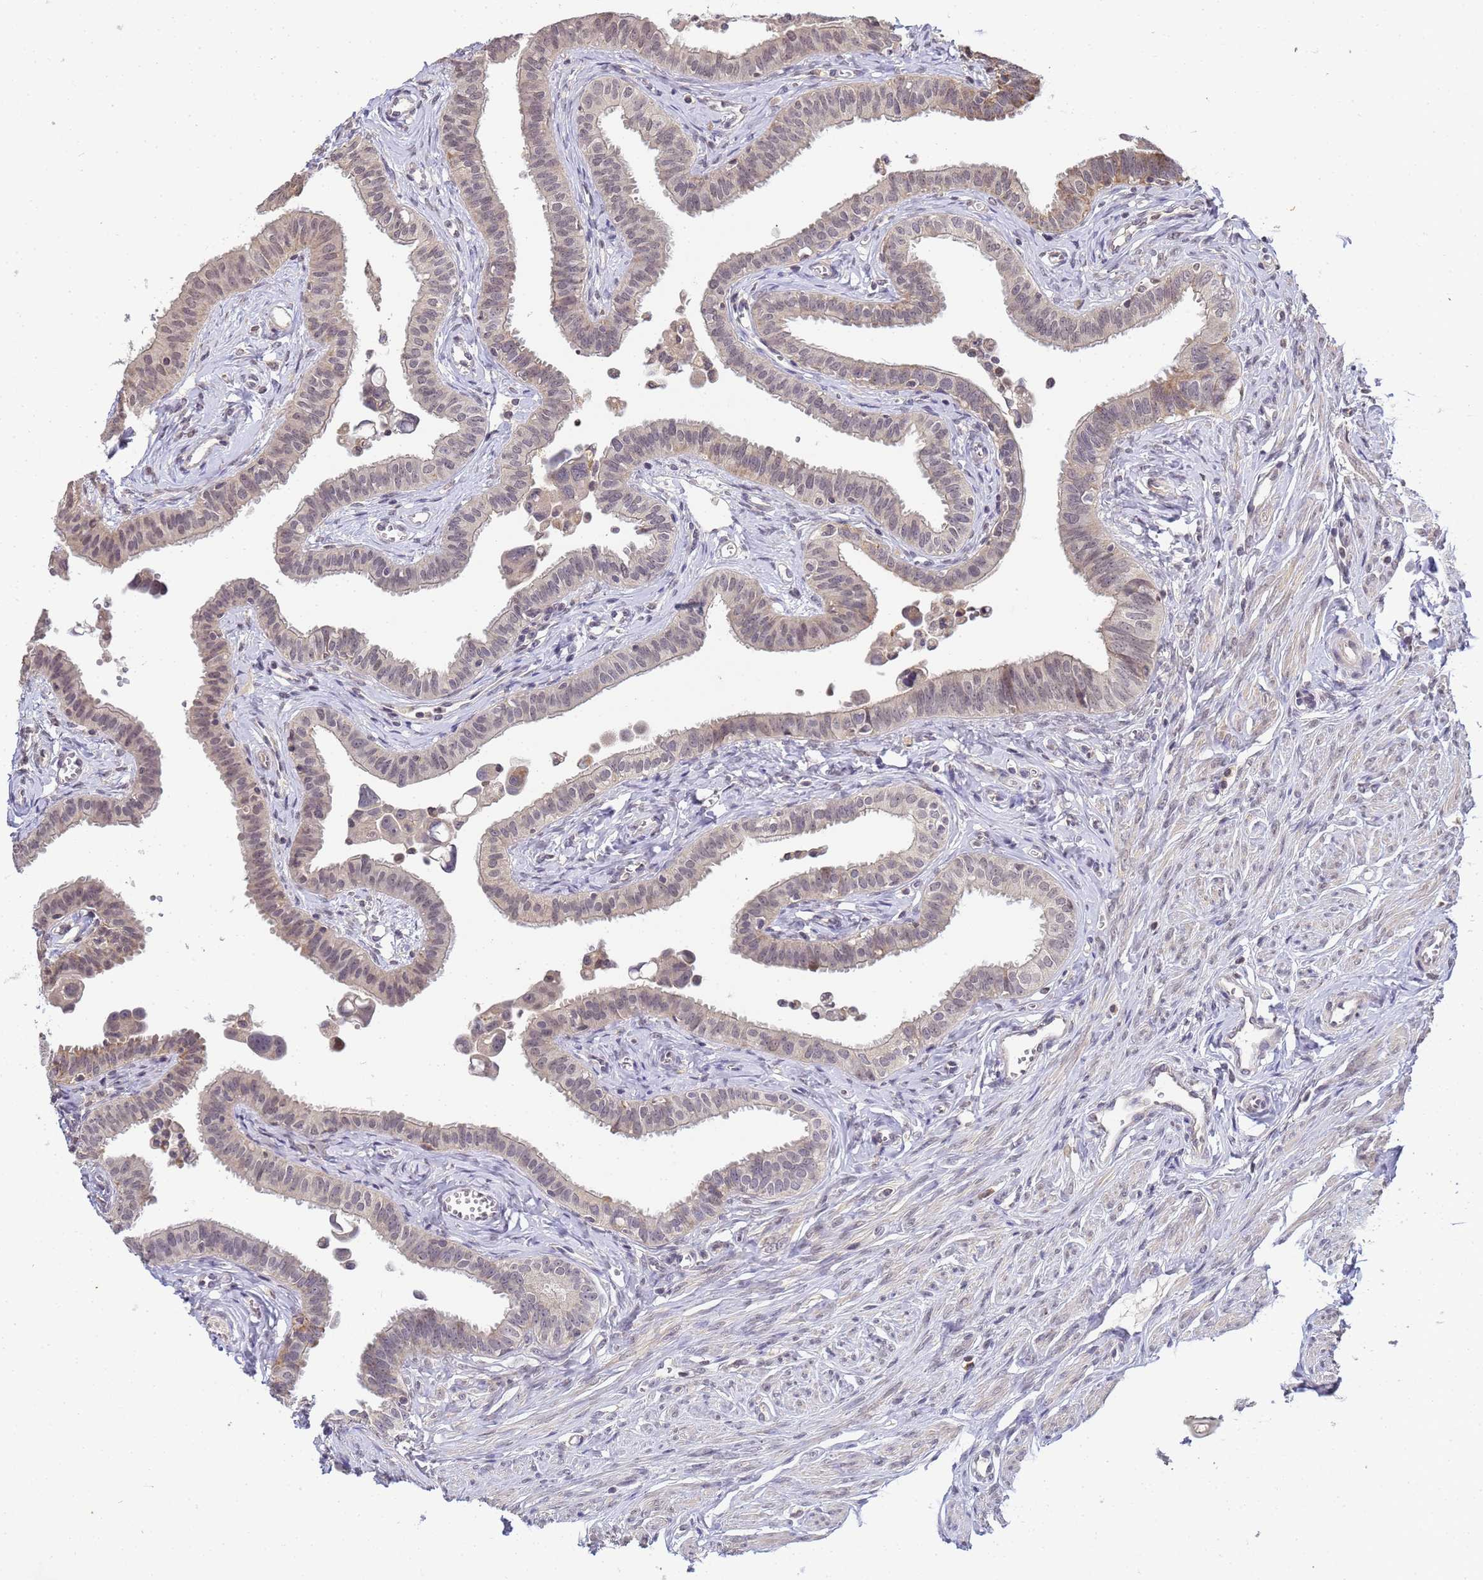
{"staining": {"intensity": "weak", "quantity": "25%-75%", "location": "cytoplasmic/membranous,nuclear"}, "tissue": "fallopian tube", "cell_type": "Glandular cells", "image_type": "normal", "snomed": [{"axis": "morphology", "description": "Normal tissue, NOS"}, {"axis": "morphology", "description": "Carcinoma, NOS"}, {"axis": "topography", "description": "Fallopian tube"}, {"axis": "topography", "description": "Ovary"}], "caption": "Brown immunohistochemical staining in normal human fallopian tube reveals weak cytoplasmic/membranous,nuclear expression in about 25%-75% of glandular cells.", "gene": "MYL7", "patient": {"sex": "female", "age": 59}}